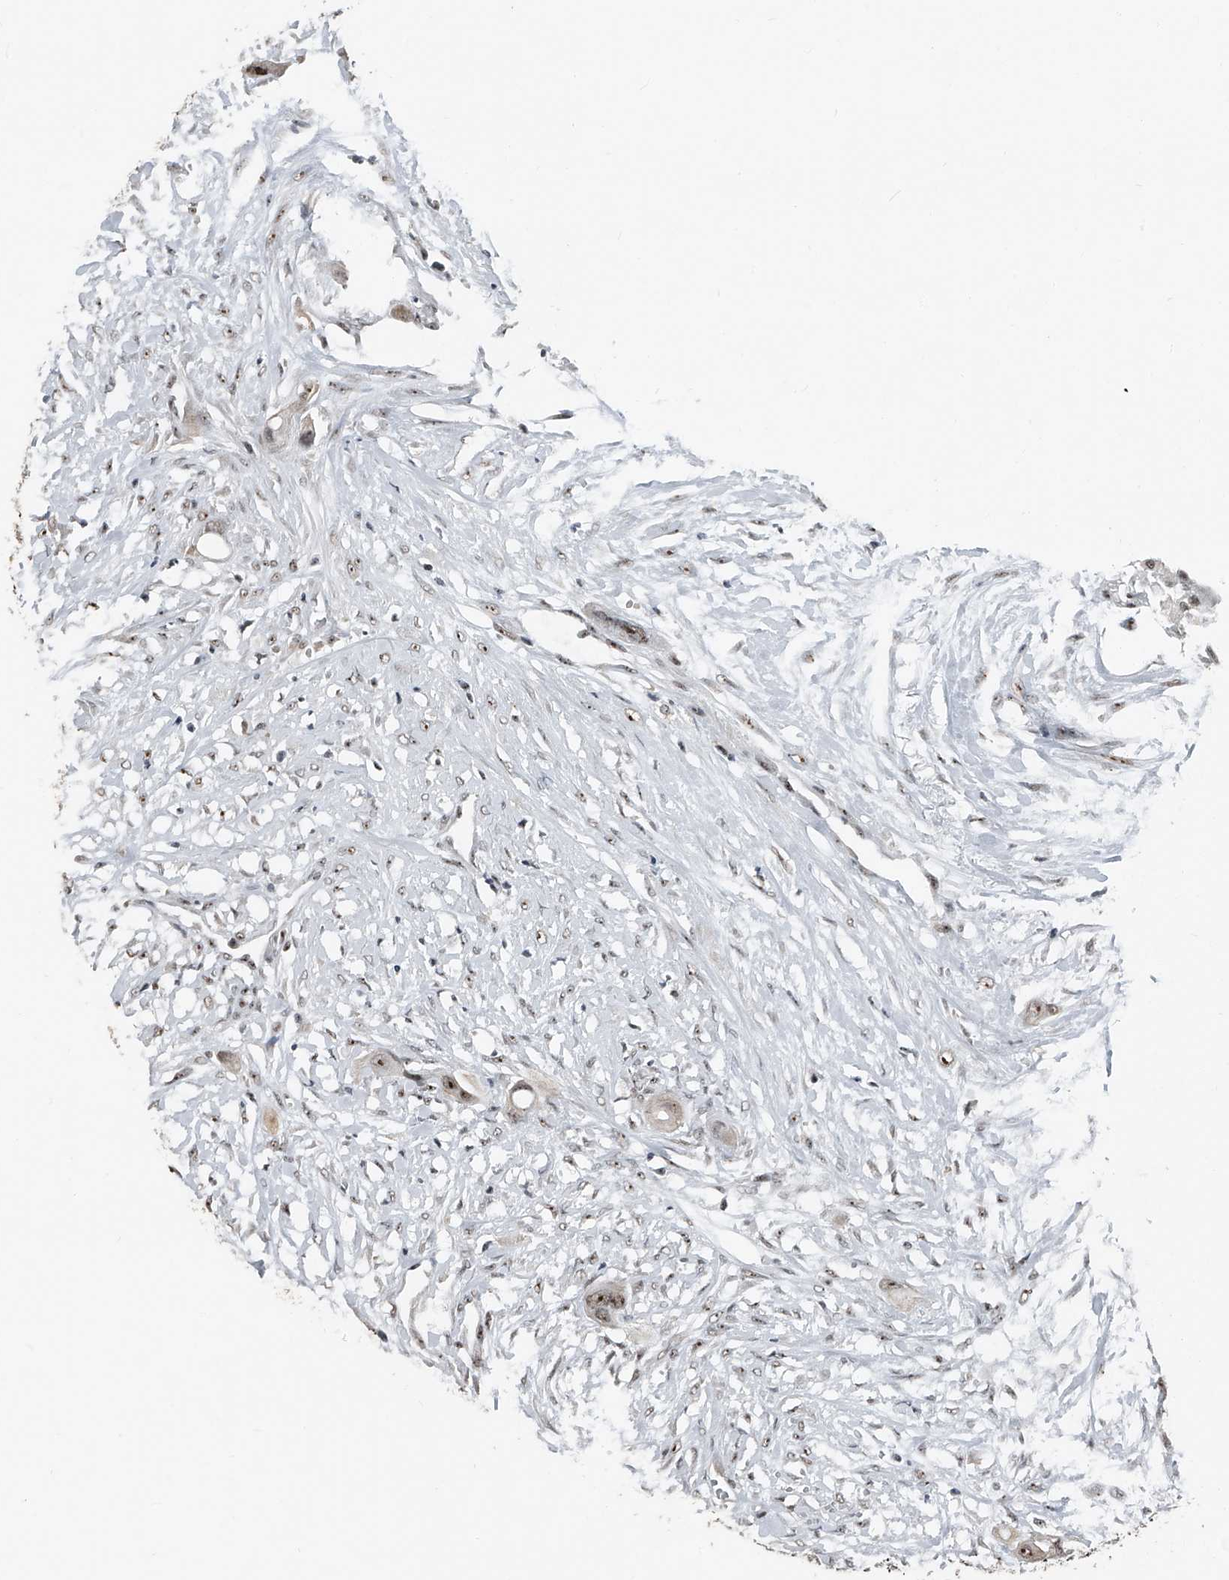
{"staining": {"intensity": "weak", "quantity": ">75%", "location": "nuclear"}, "tissue": "colorectal cancer", "cell_type": "Tumor cells", "image_type": "cancer", "snomed": [{"axis": "morphology", "description": "Adenocarcinoma, NOS"}, {"axis": "topography", "description": "Colon"}], "caption": "Colorectal cancer was stained to show a protein in brown. There is low levels of weak nuclear expression in about >75% of tumor cells. The protein is shown in brown color, while the nuclei are stained blue.", "gene": "TCOF1", "patient": {"sex": "female", "age": 57}}